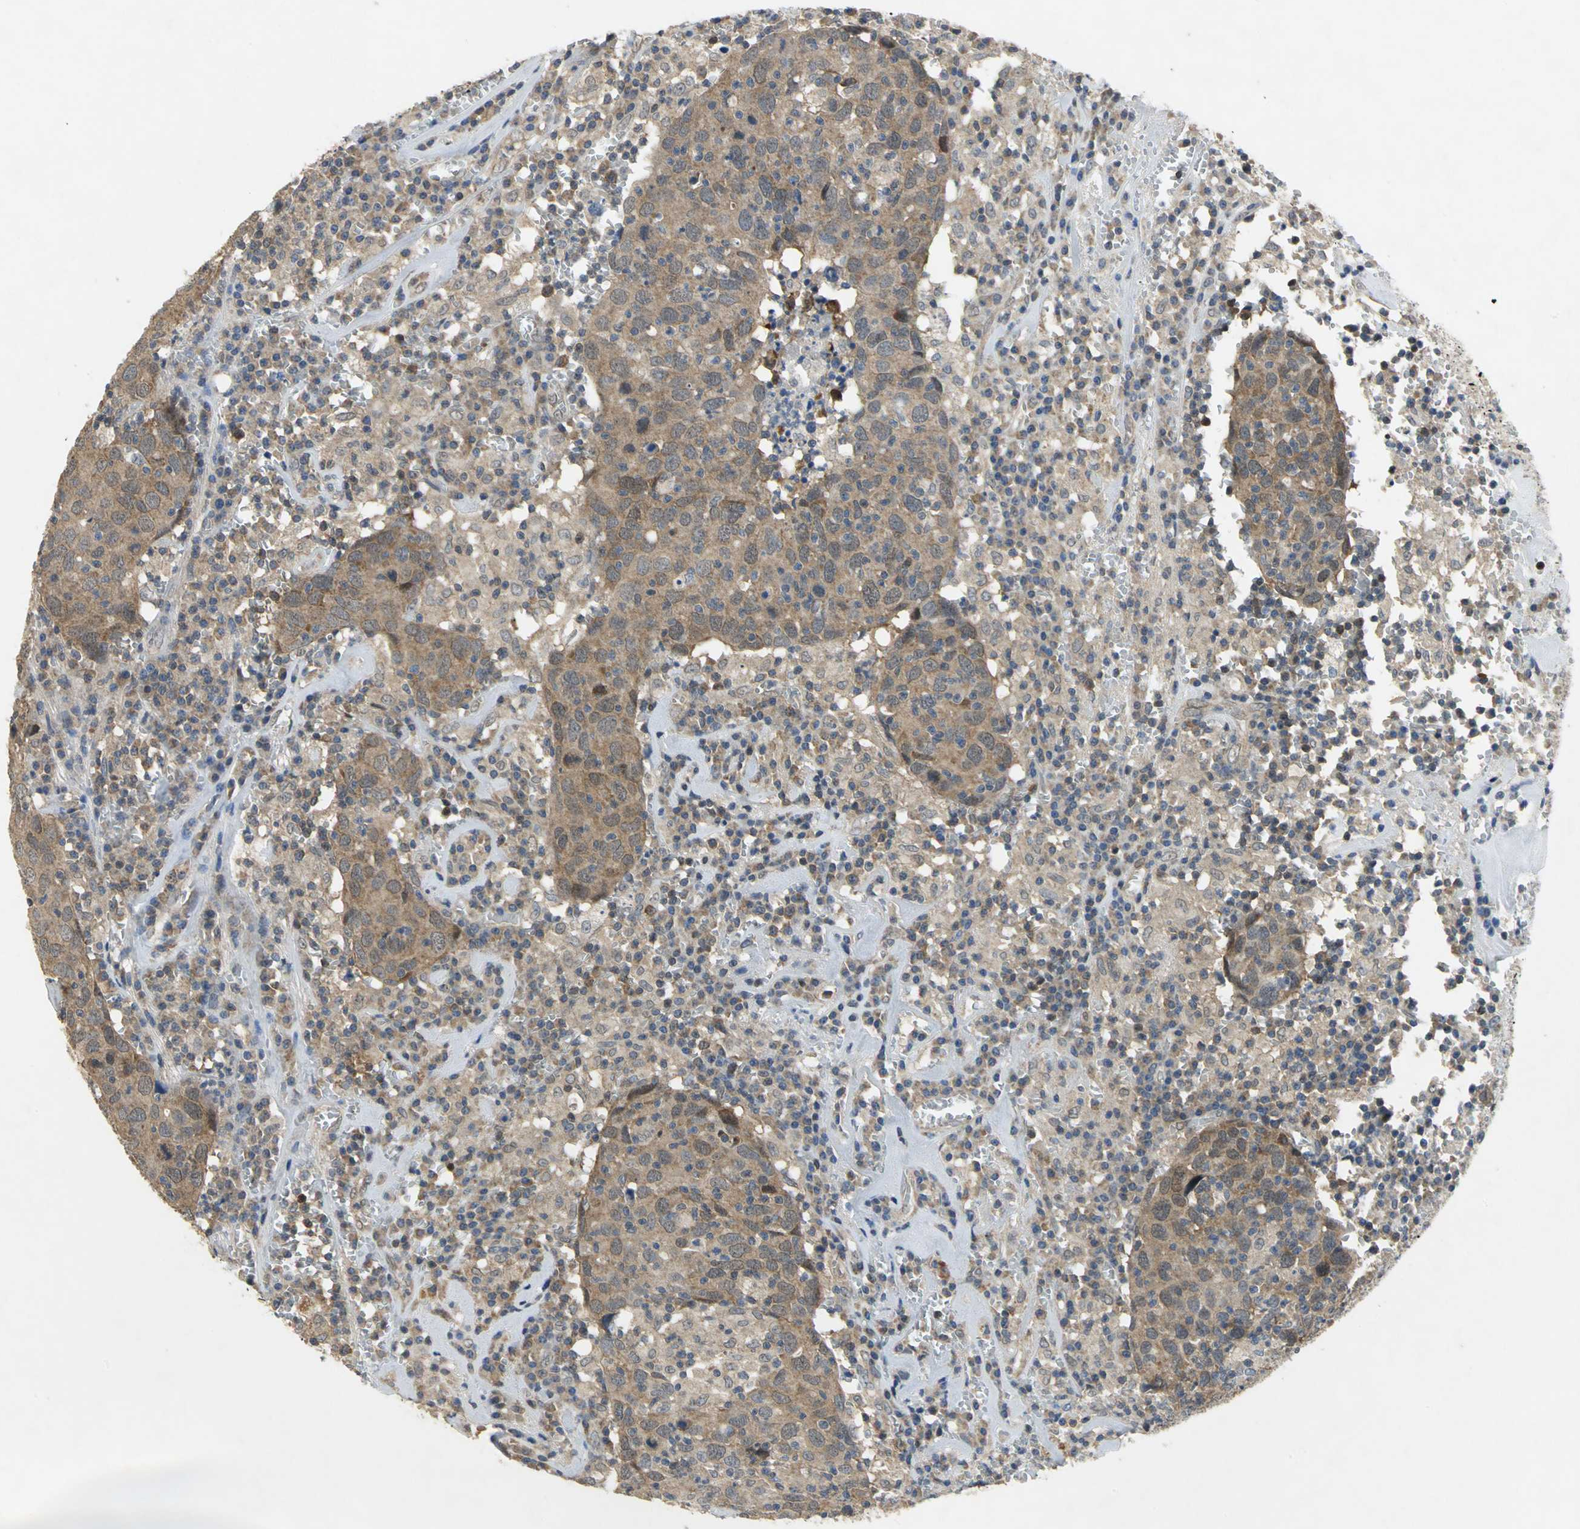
{"staining": {"intensity": "moderate", "quantity": ">75%", "location": "cytoplasmic/membranous"}, "tissue": "head and neck cancer", "cell_type": "Tumor cells", "image_type": "cancer", "snomed": [{"axis": "morphology", "description": "Adenocarcinoma, NOS"}, {"axis": "topography", "description": "Salivary gland"}, {"axis": "topography", "description": "Head-Neck"}], "caption": "Protein expression analysis of adenocarcinoma (head and neck) displays moderate cytoplasmic/membranous positivity in approximately >75% of tumor cells. The protein is stained brown, and the nuclei are stained in blue (DAB (3,3'-diaminobenzidine) IHC with brightfield microscopy, high magnification).", "gene": "PPIA", "patient": {"sex": "female", "age": 65}}